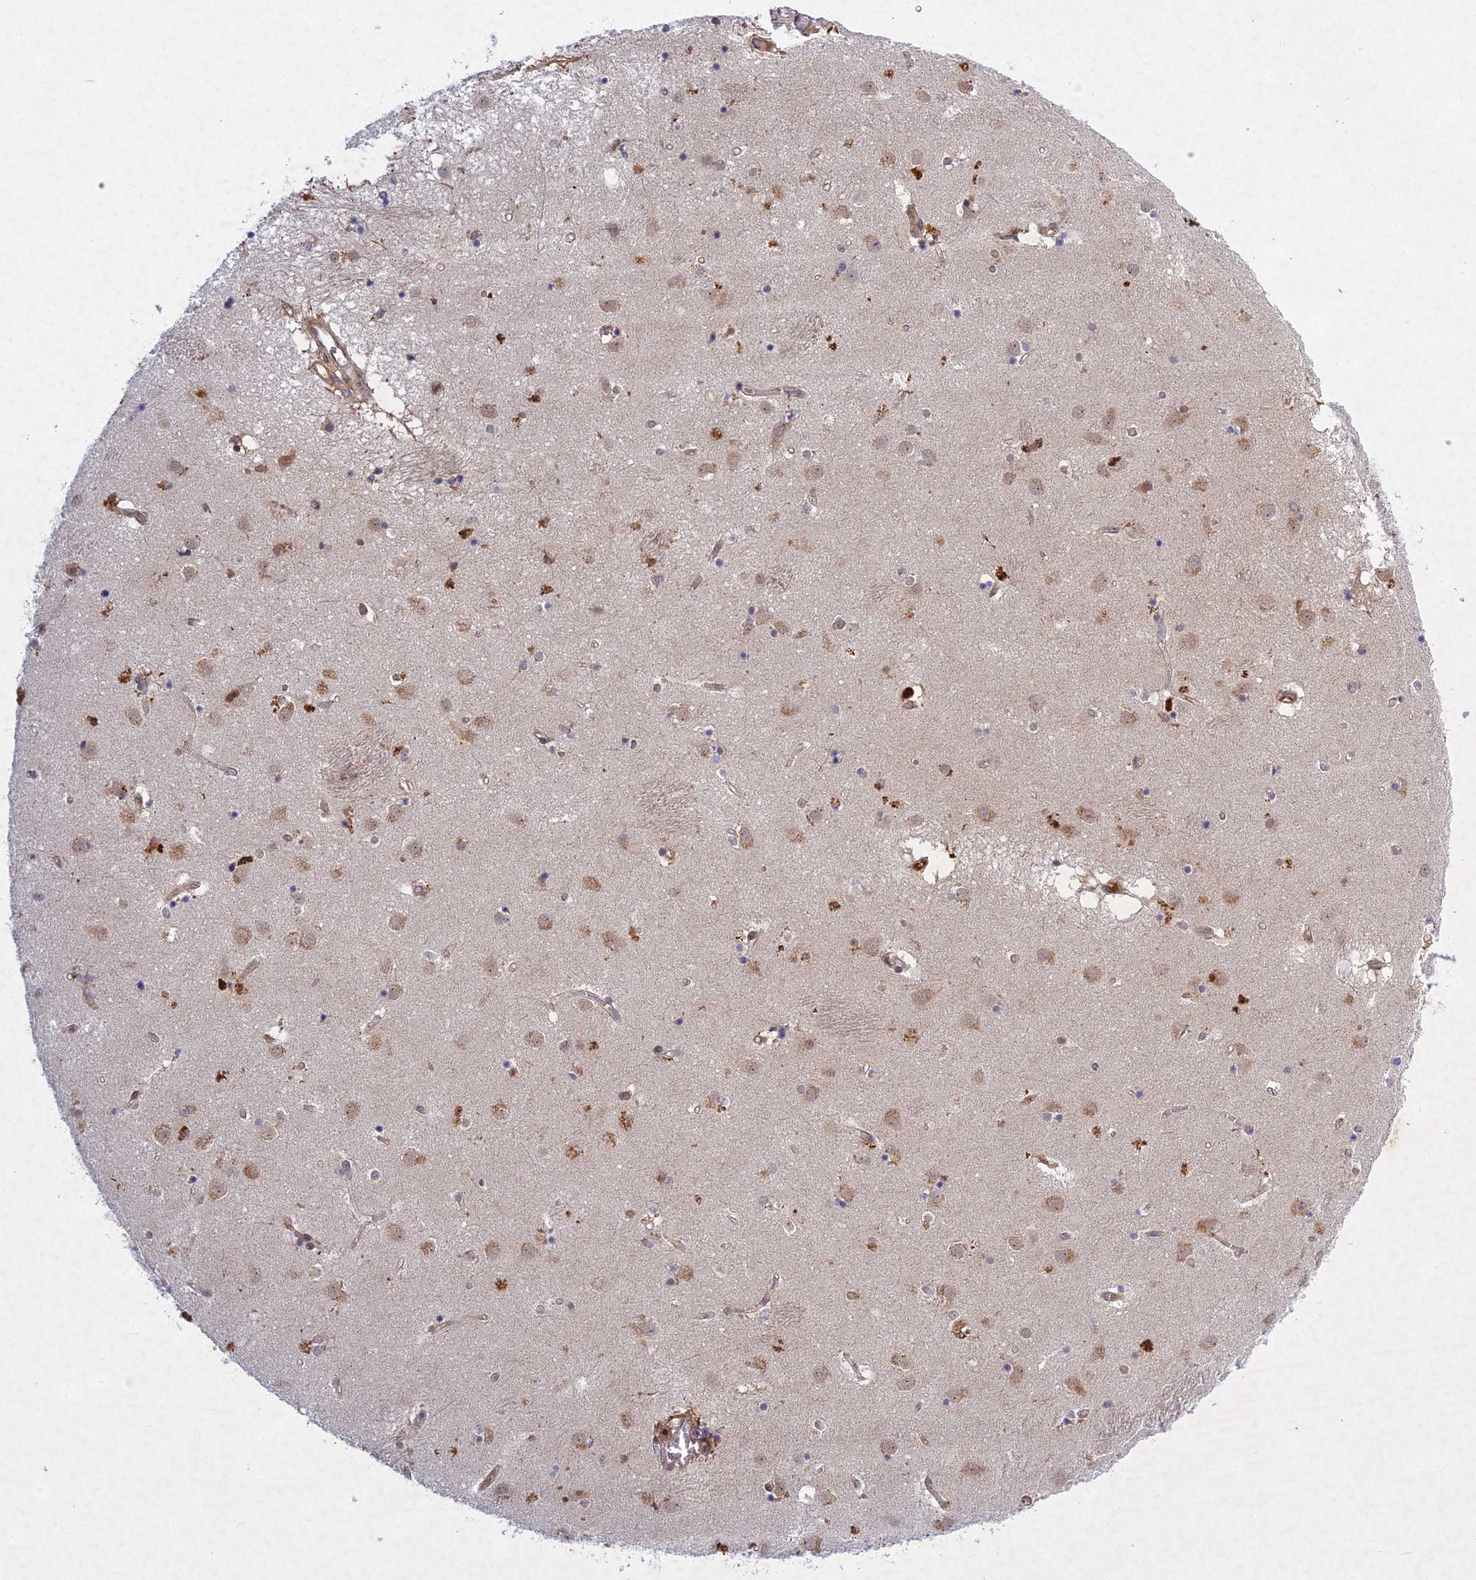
{"staining": {"intensity": "negative", "quantity": "none", "location": "none"}, "tissue": "caudate", "cell_type": "Glial cells", "image_type": "normal", "snomed": [{"axis": "morphology", "description": "Normal tissue, NOS"}, {"axis": "topography", "description": "Lateral ventricle wall"}], "caption": "Immunohistochemical staining of unremarkable caudate shows no significant positivity in glial cells.", "gene": "PTHLH", "patient": {"sex": "male", "age": 70}}